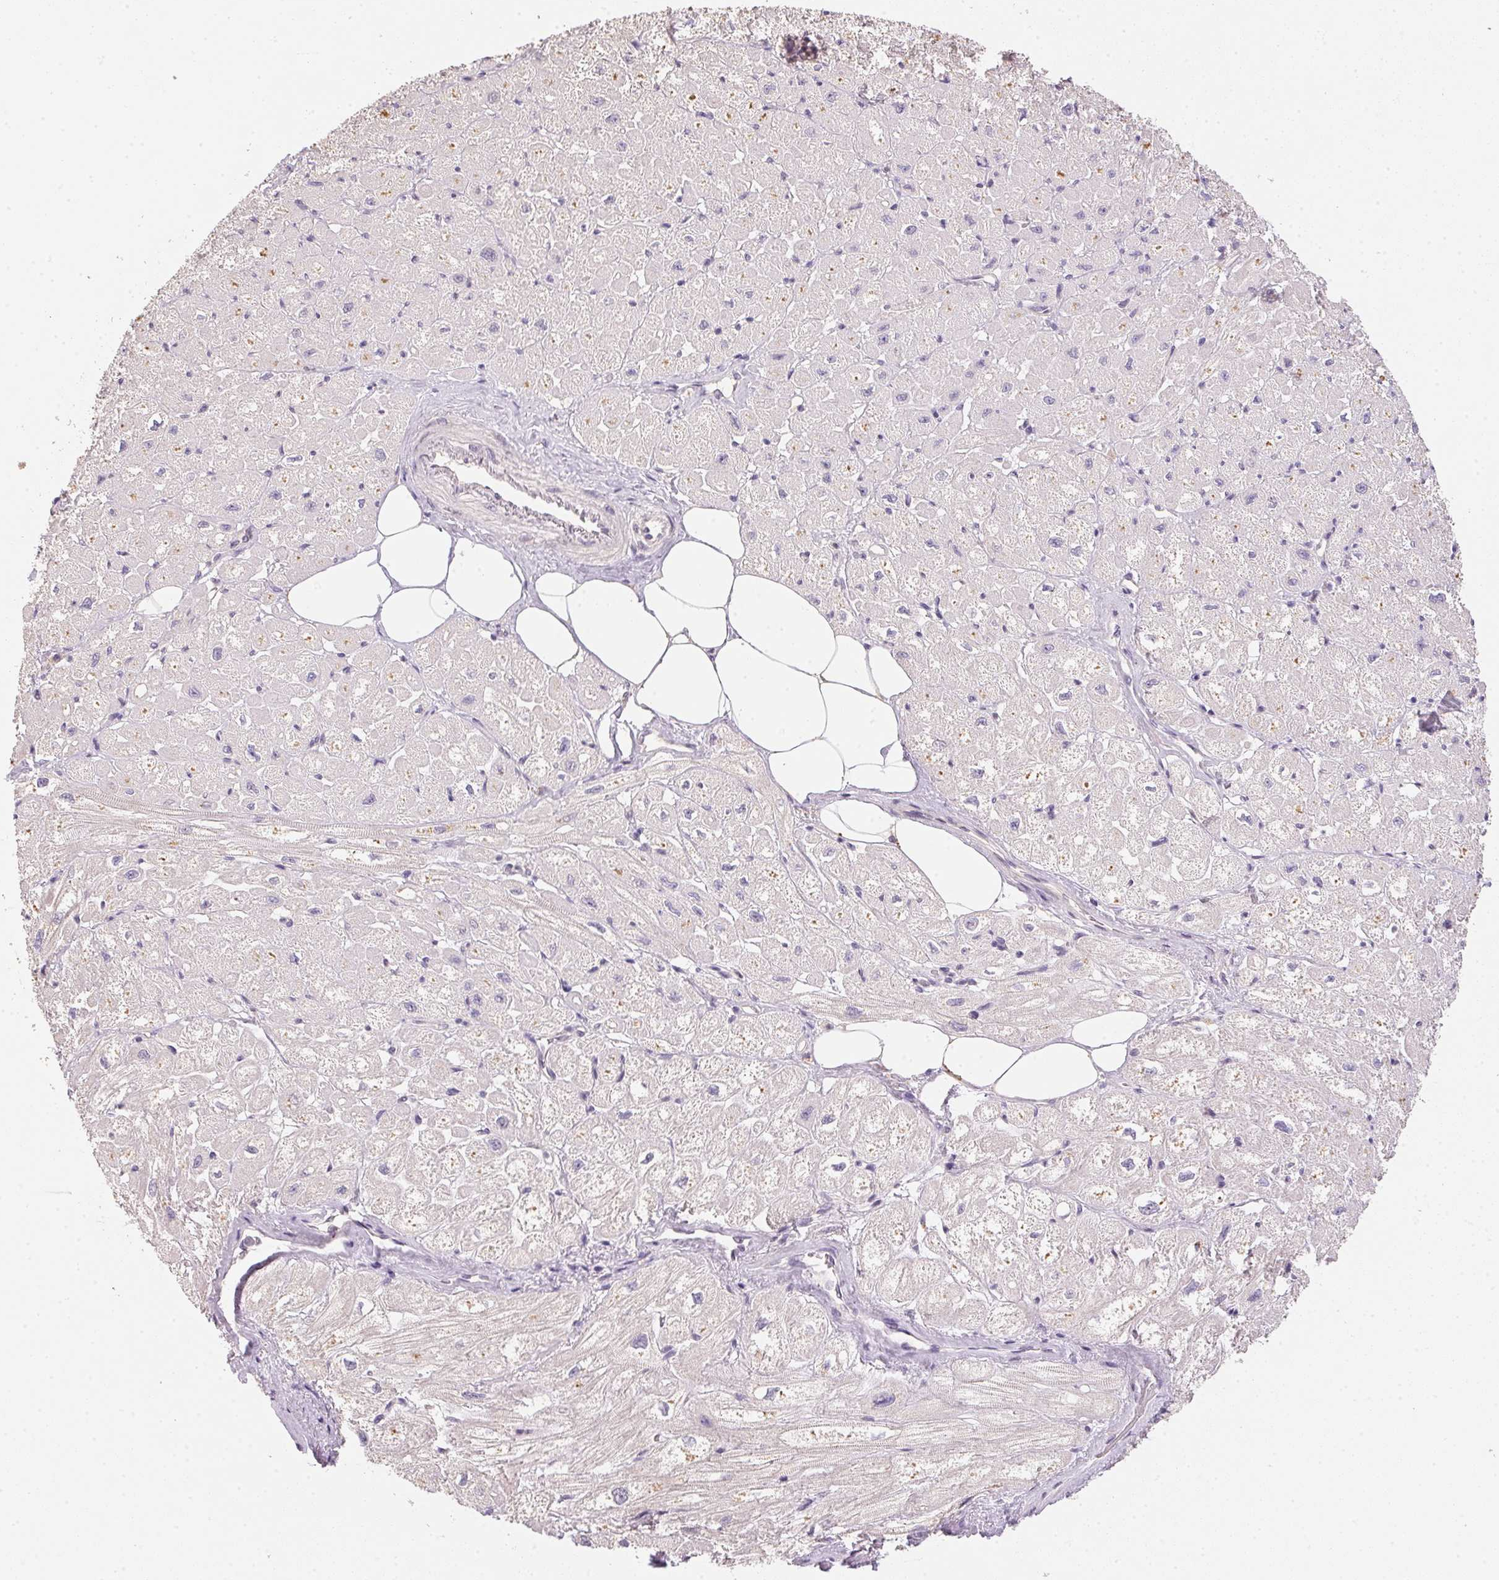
{"staining": {"intensity": "moderate", "quantity": "<25%", "location": "cytoplasmic/membranous"}, "tissue": "heart muscle", "cell_type": "Cardiomyocytes", "image_type": "normal", "snomed": [{"axis": "morphology", "description": "Normal tissue, NOS"}, {"axis": "topography", "description": "Heart"}], "caption": "A high-resolution micrograph shows immunohistochemistry (IHC) staining of unremarkable heart muscle, which shows moderate cytoplasmic/membranous staining in approximately <25% of cardiomyocytes.", "gene": "ALDH8A1", "patient": {"sex": "female", "age": 62}}